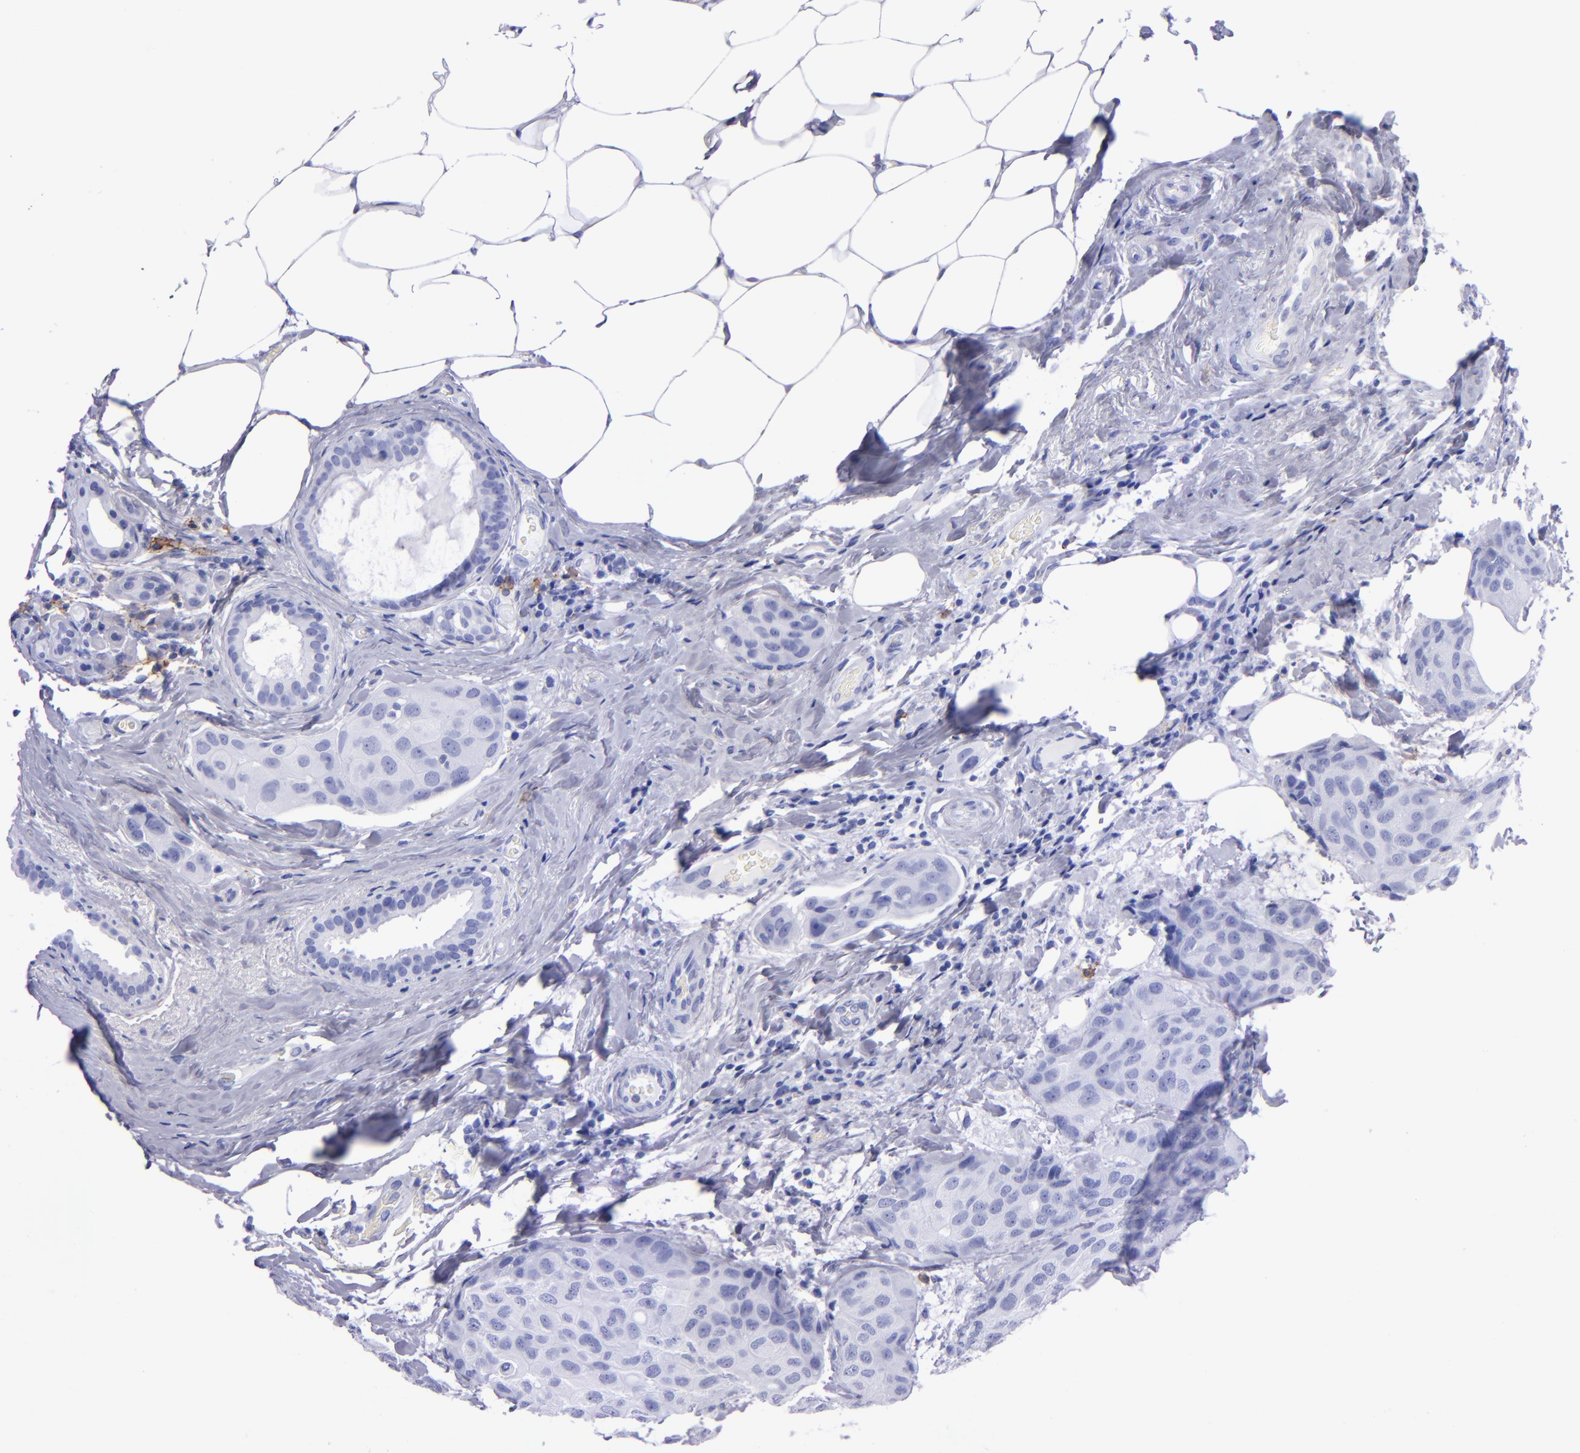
{"staining": {"intensity": "negative", "quantity": "none", "location": "none"}, "tissue": "breast cancer", "cell_type": "Tumor cells", "image_type": "cancer", "snomed": [{"axis": "morphology", "description": "Duct carcinoma"}, {"axis": "topography", "description": "Breast"}], "caption": "Immunohistochemistry of breast cancer demonstrates no staining in tumor cells.", "gene": "CD38", "patient": {"sex": "female", "age": 68}}